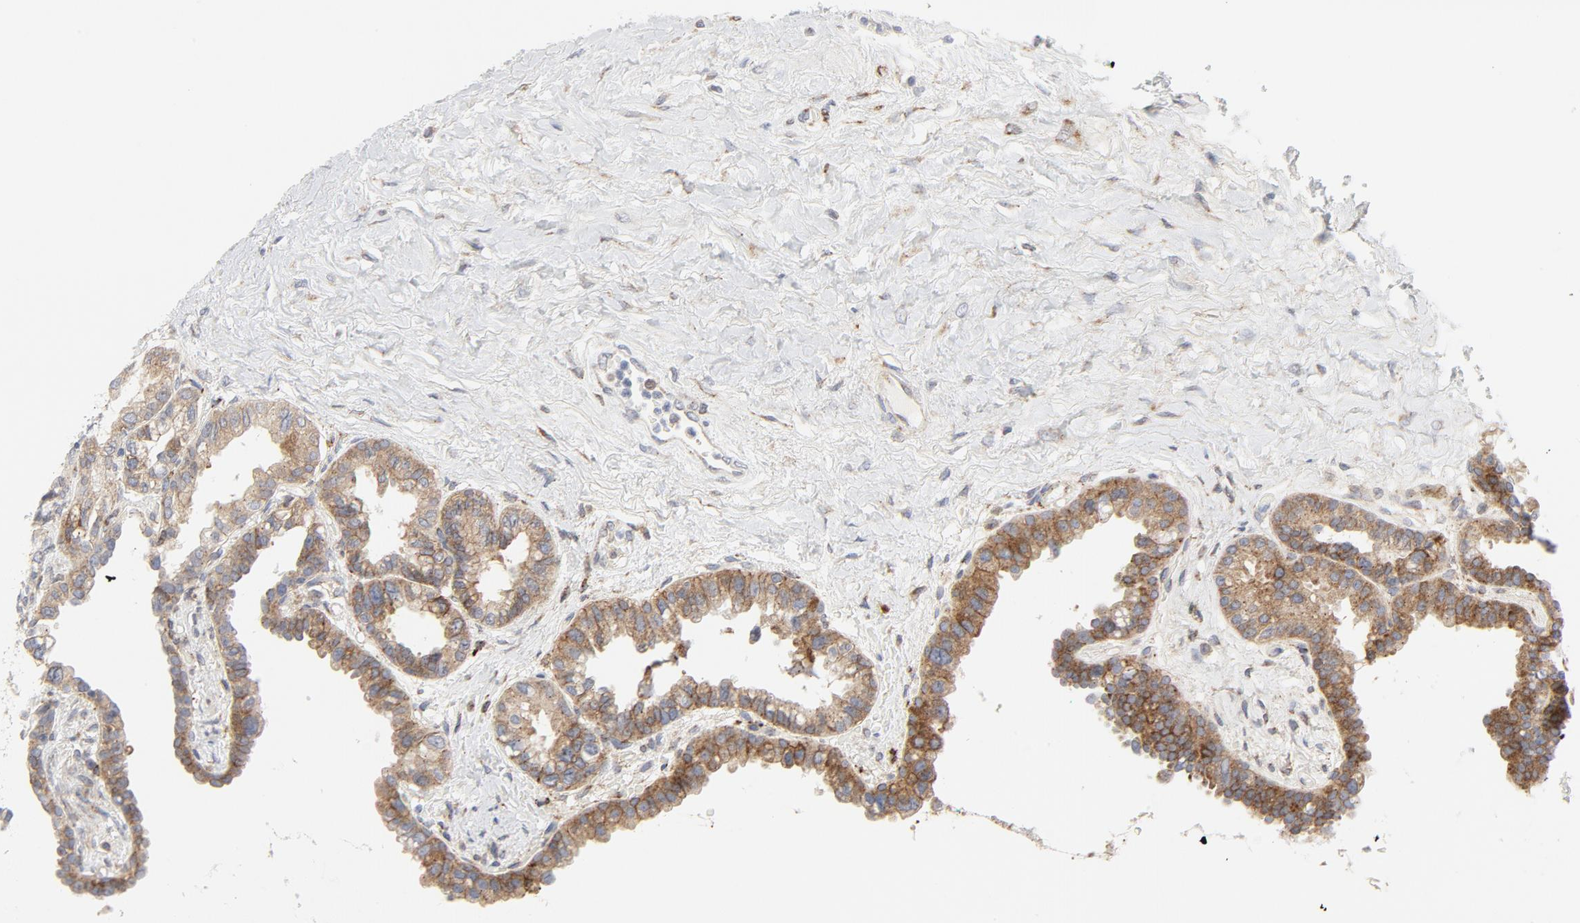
{"staining": {"intensity": "moderate", "quantity": ">75%", "location": "cytoplasmic/membranous"}, "tissue": "seminal vesicle", "cell_type": "Glandular cells", "image_type": "normal", "snomed": [{"axis": "morphology", "description": "Normal tissue, NOS"}, {"axis": "topography", "description": "Seminal veicle"}], "caption": "About >75% of glandular cells in normal human seminal vesicle exhibit moderate cytoplasmic/membranous protein positivity as visualized by brown immunohistochemical staining.", "gene": "LRP6", "patient": {"sex": "male", "age": 61}}